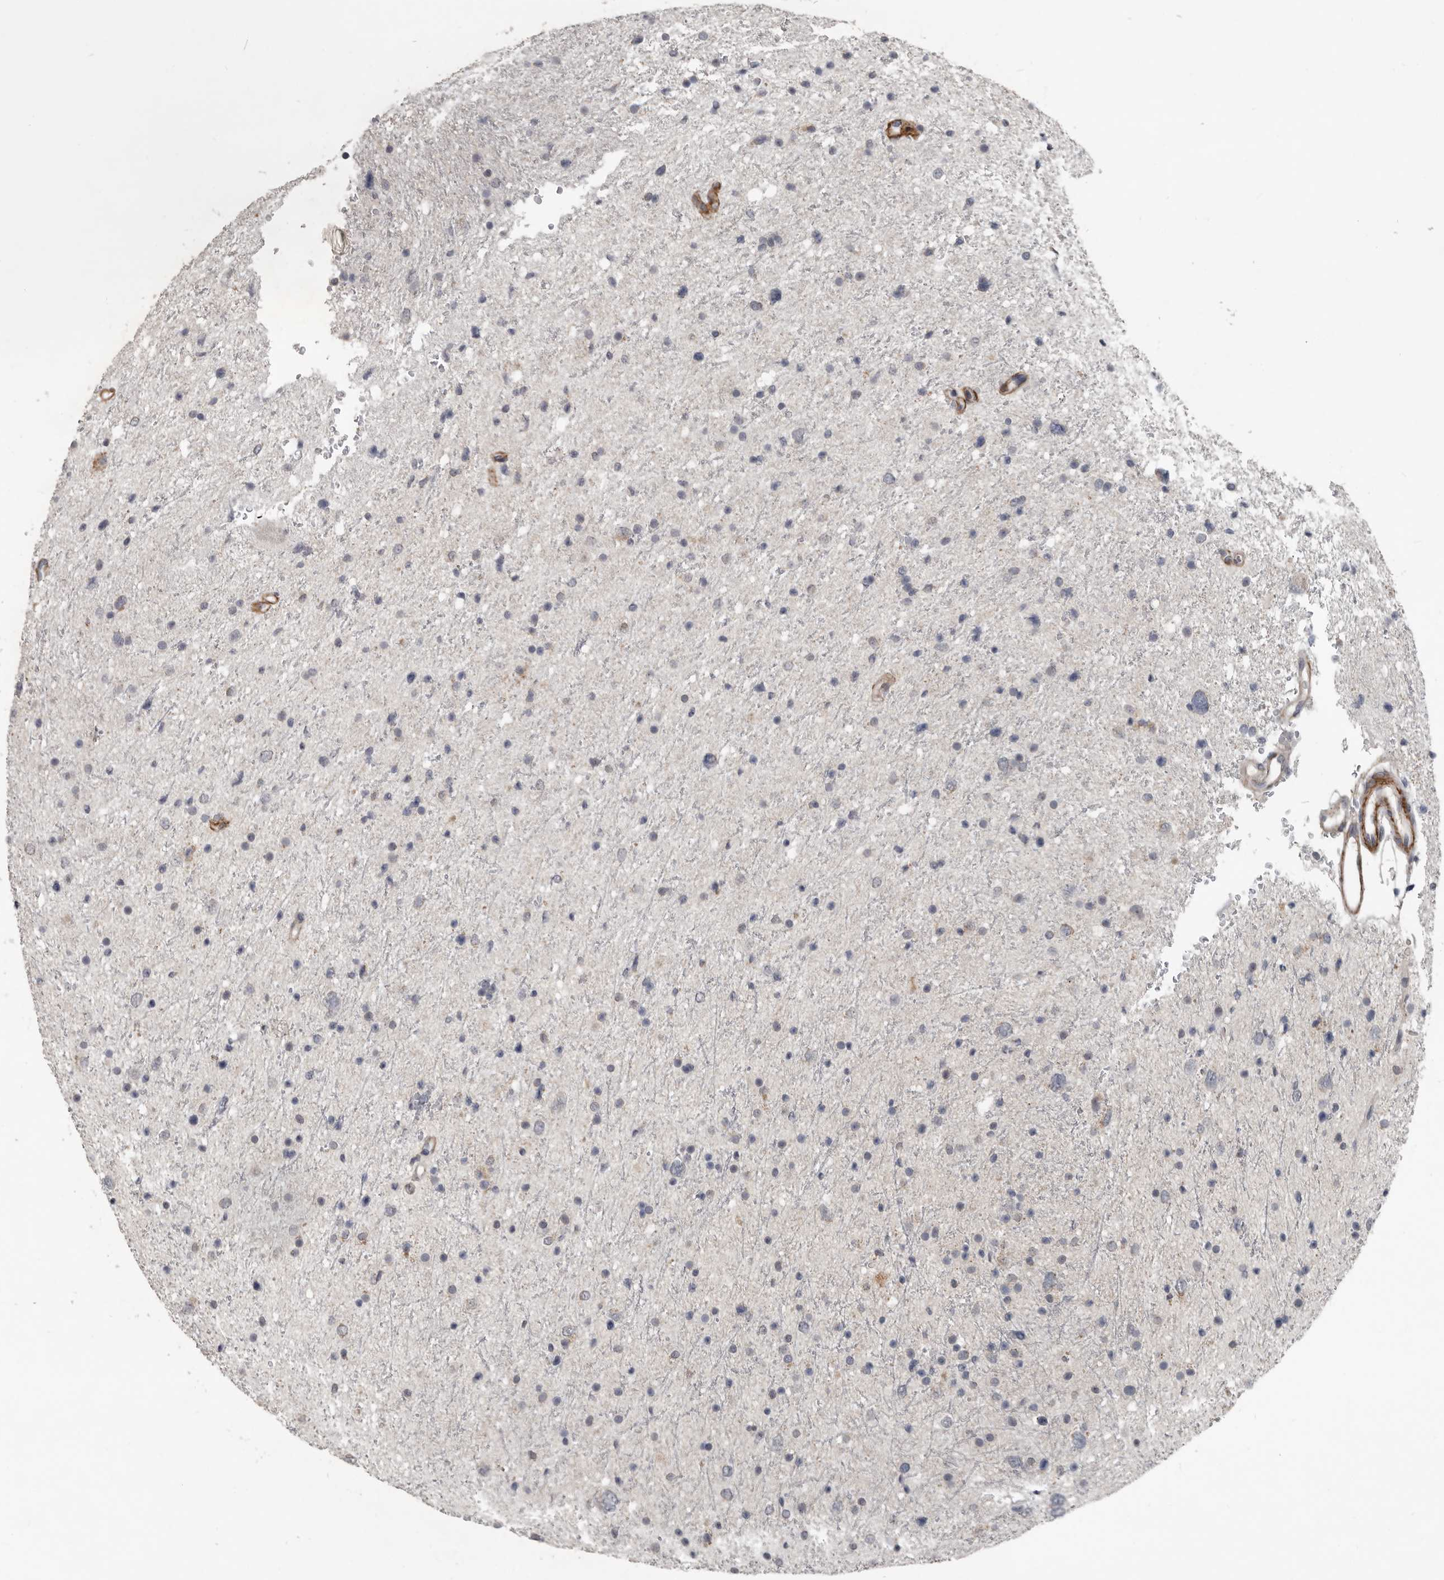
{"staining": {"intensity": "negative", "quantity": "none", "location": "none"}, "tissue": "glioma", "cell_type": "Tumor cells", "image_type": "cancer", "snomed": [{"axis": "morphology", "description": "Glioma, malignant, Low grade"}, {"axis": "topography", "description": "Brain"}], "caption": "This photomicrograph is of malignant glioma (low-grade) stained with immunohistochemistry (IHC) to label a protein in brown with the nuclei are counter-stained blue. There is no staining in tumor cells.", "gene": "C1orf216", "patient": {"sex": "female", "age": 37}}